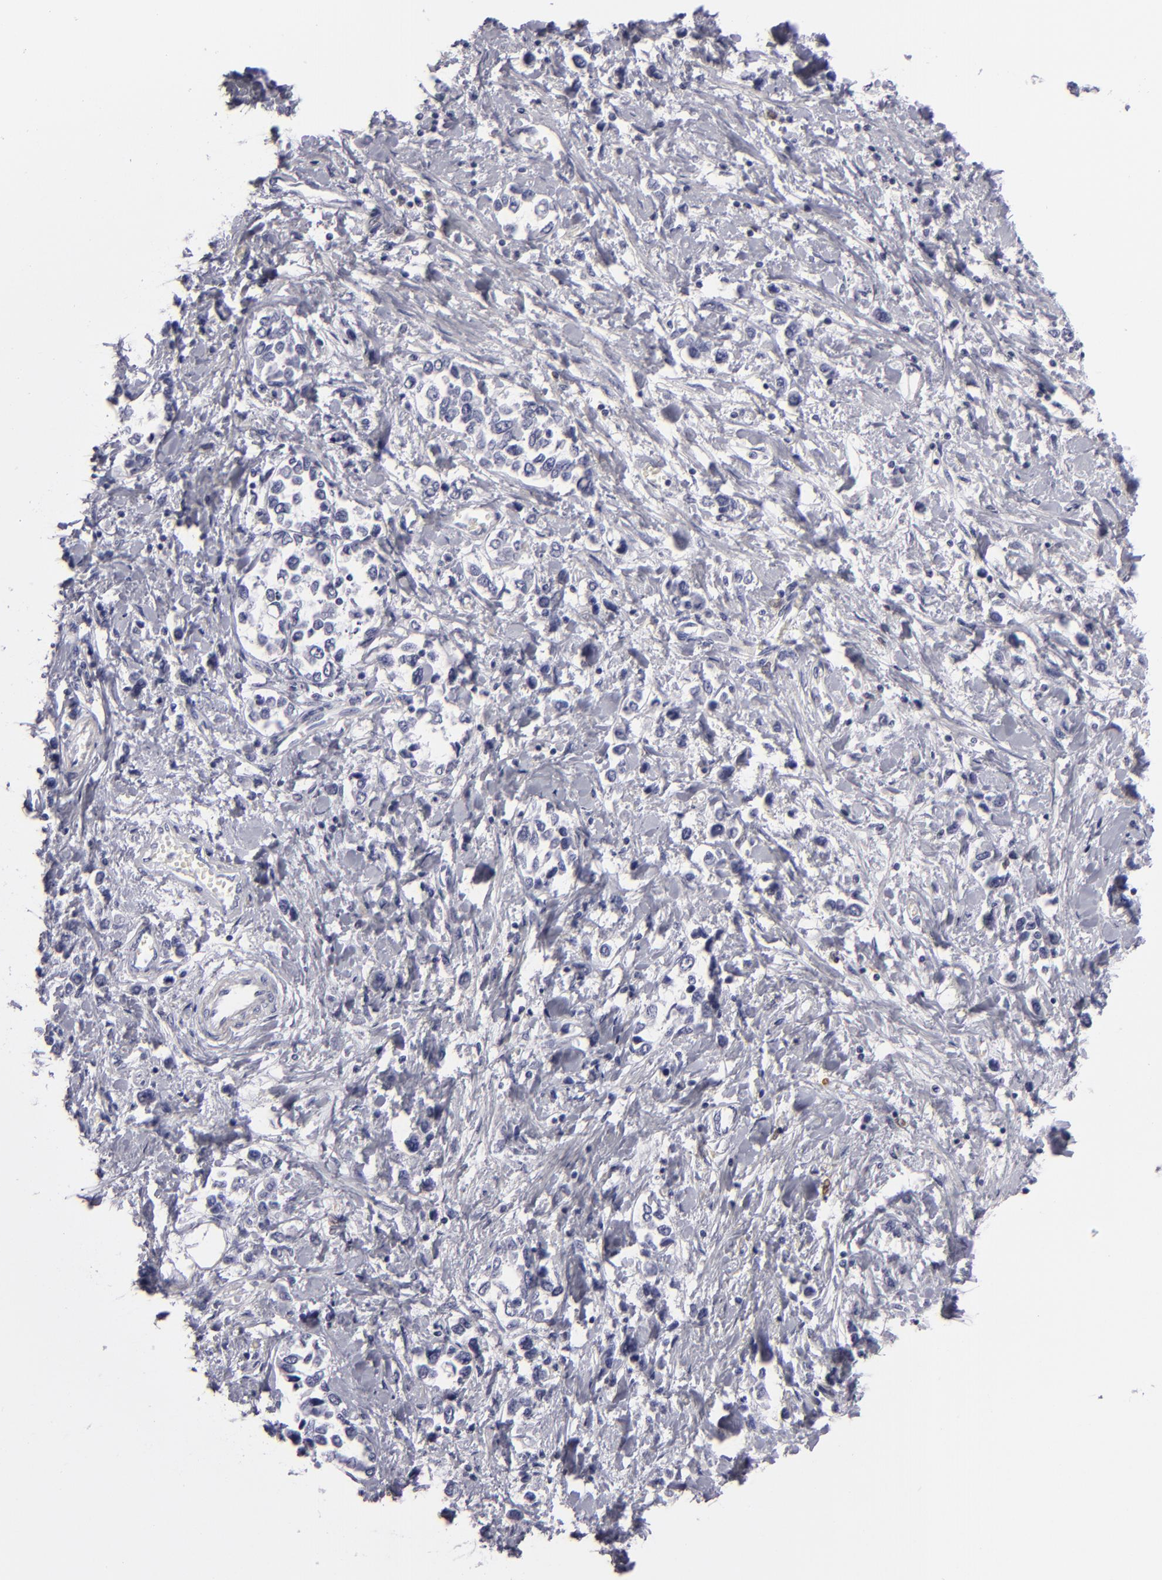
{"staining": {"intensity": "negative", "quantity": "none", "location": "none"}, "tissue": "stomach cancer", "cell_type": "Tumor cells", "image_type": "cancer", "snomed": [{"axis": "morphology", "description": "Adenocarcinoma, NOS"}, {"axis": "topography", "description": "Stomach, upper"}], "caption": "This is an immunohistochemistry micrograph of human stomach cancer. There is no positivity in tumor cells.", "gene": "F13A1", "patient": {"sex": "male", "age": 76}}